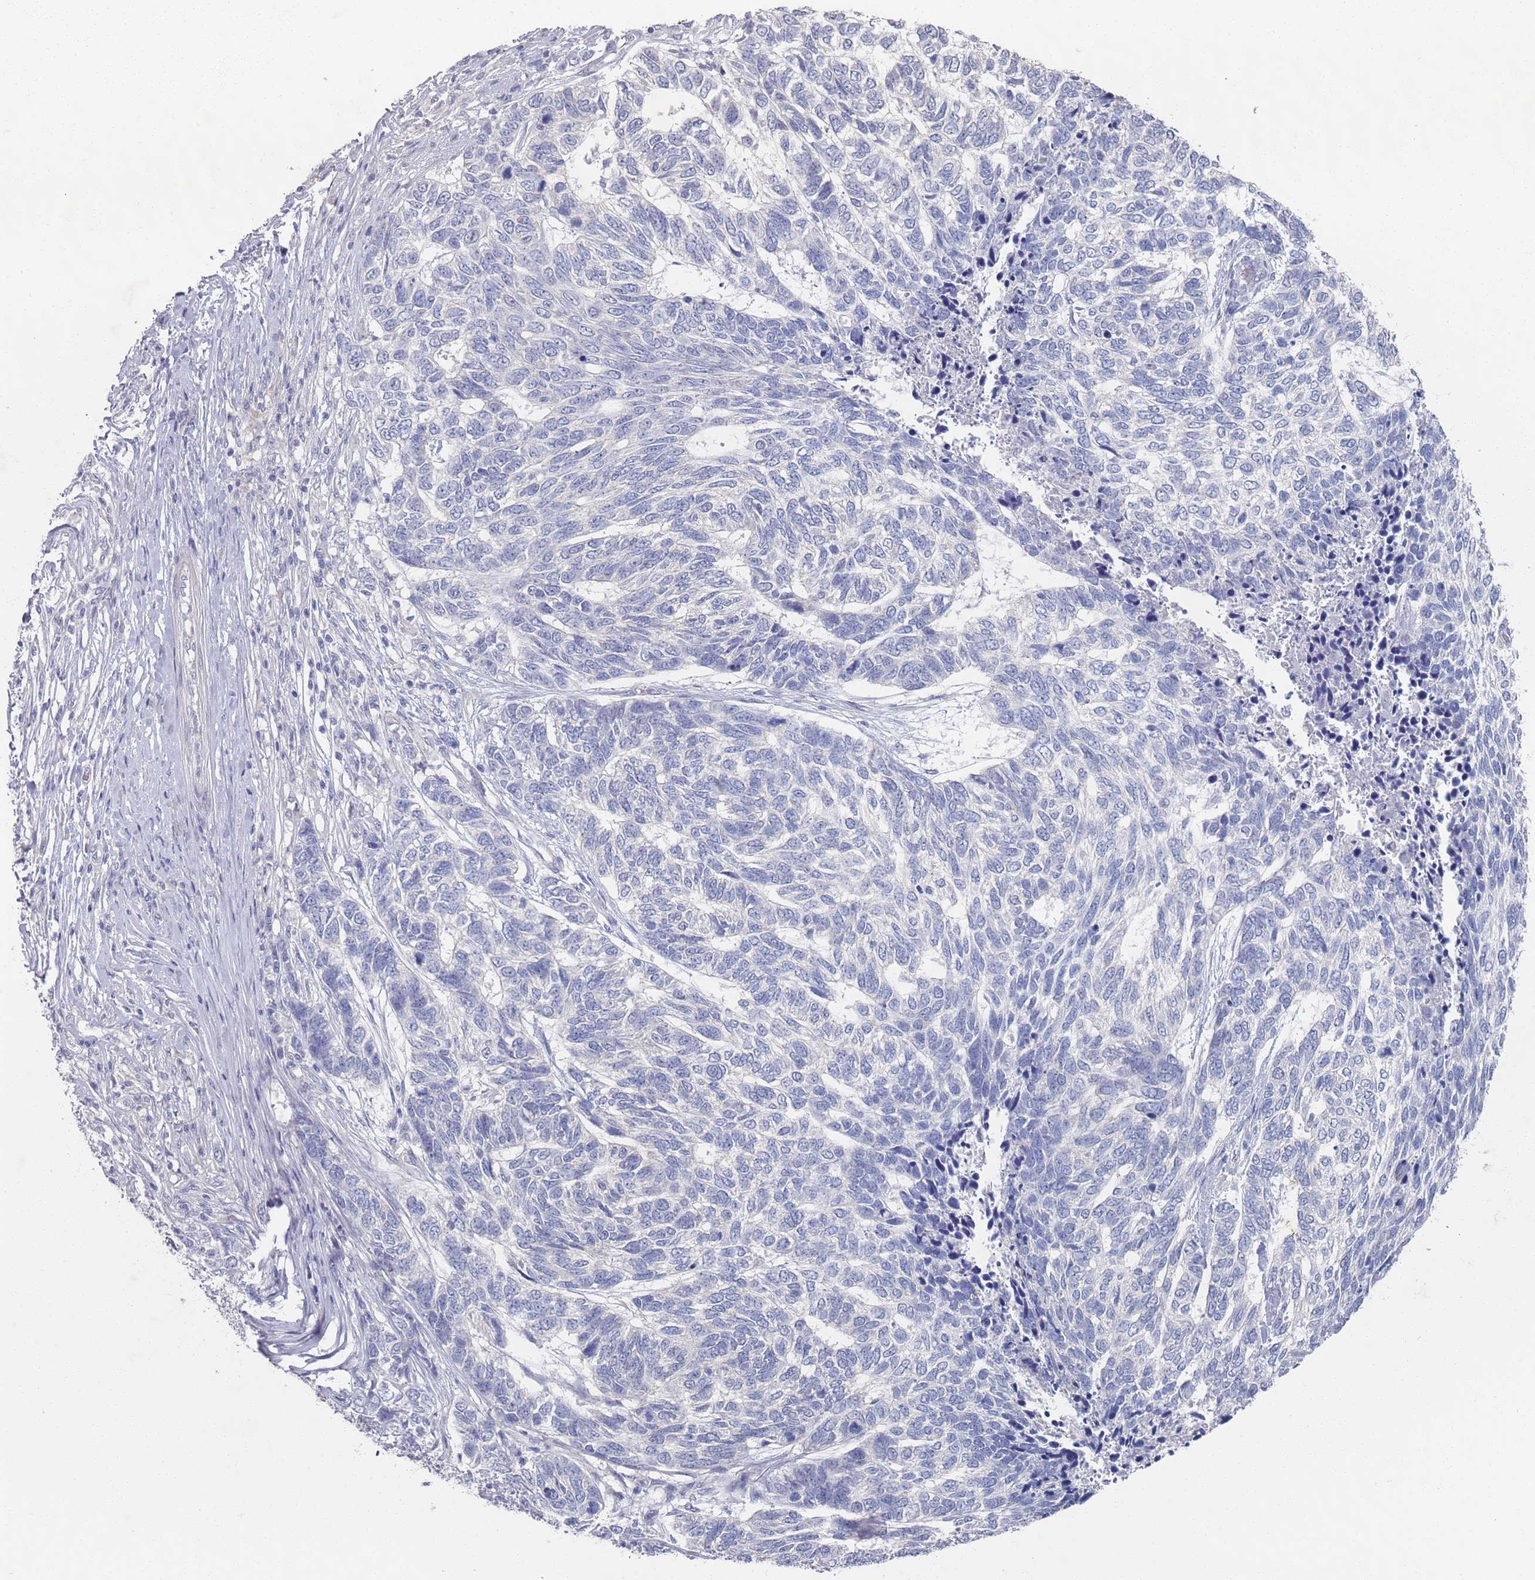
{"staining": {"intensity": "negative", "quantity": "none", "location": "none"}, "tissue": "skin cancer", "cell_type": "Tumor cells", "image_type": "cancer", "snomed": [{"axis": "morphology", "description": "Basal cell carcinoma"}, {"axis": "topography", "description": "Skin"}], "caption": "IHC image of neoplastic tissue: human skin basal cell carcinoma stained with DAB displays no significant protein expression in tumor cells.", "gene": "PROM2", "patient": {"sex": "female", "age": 65}}